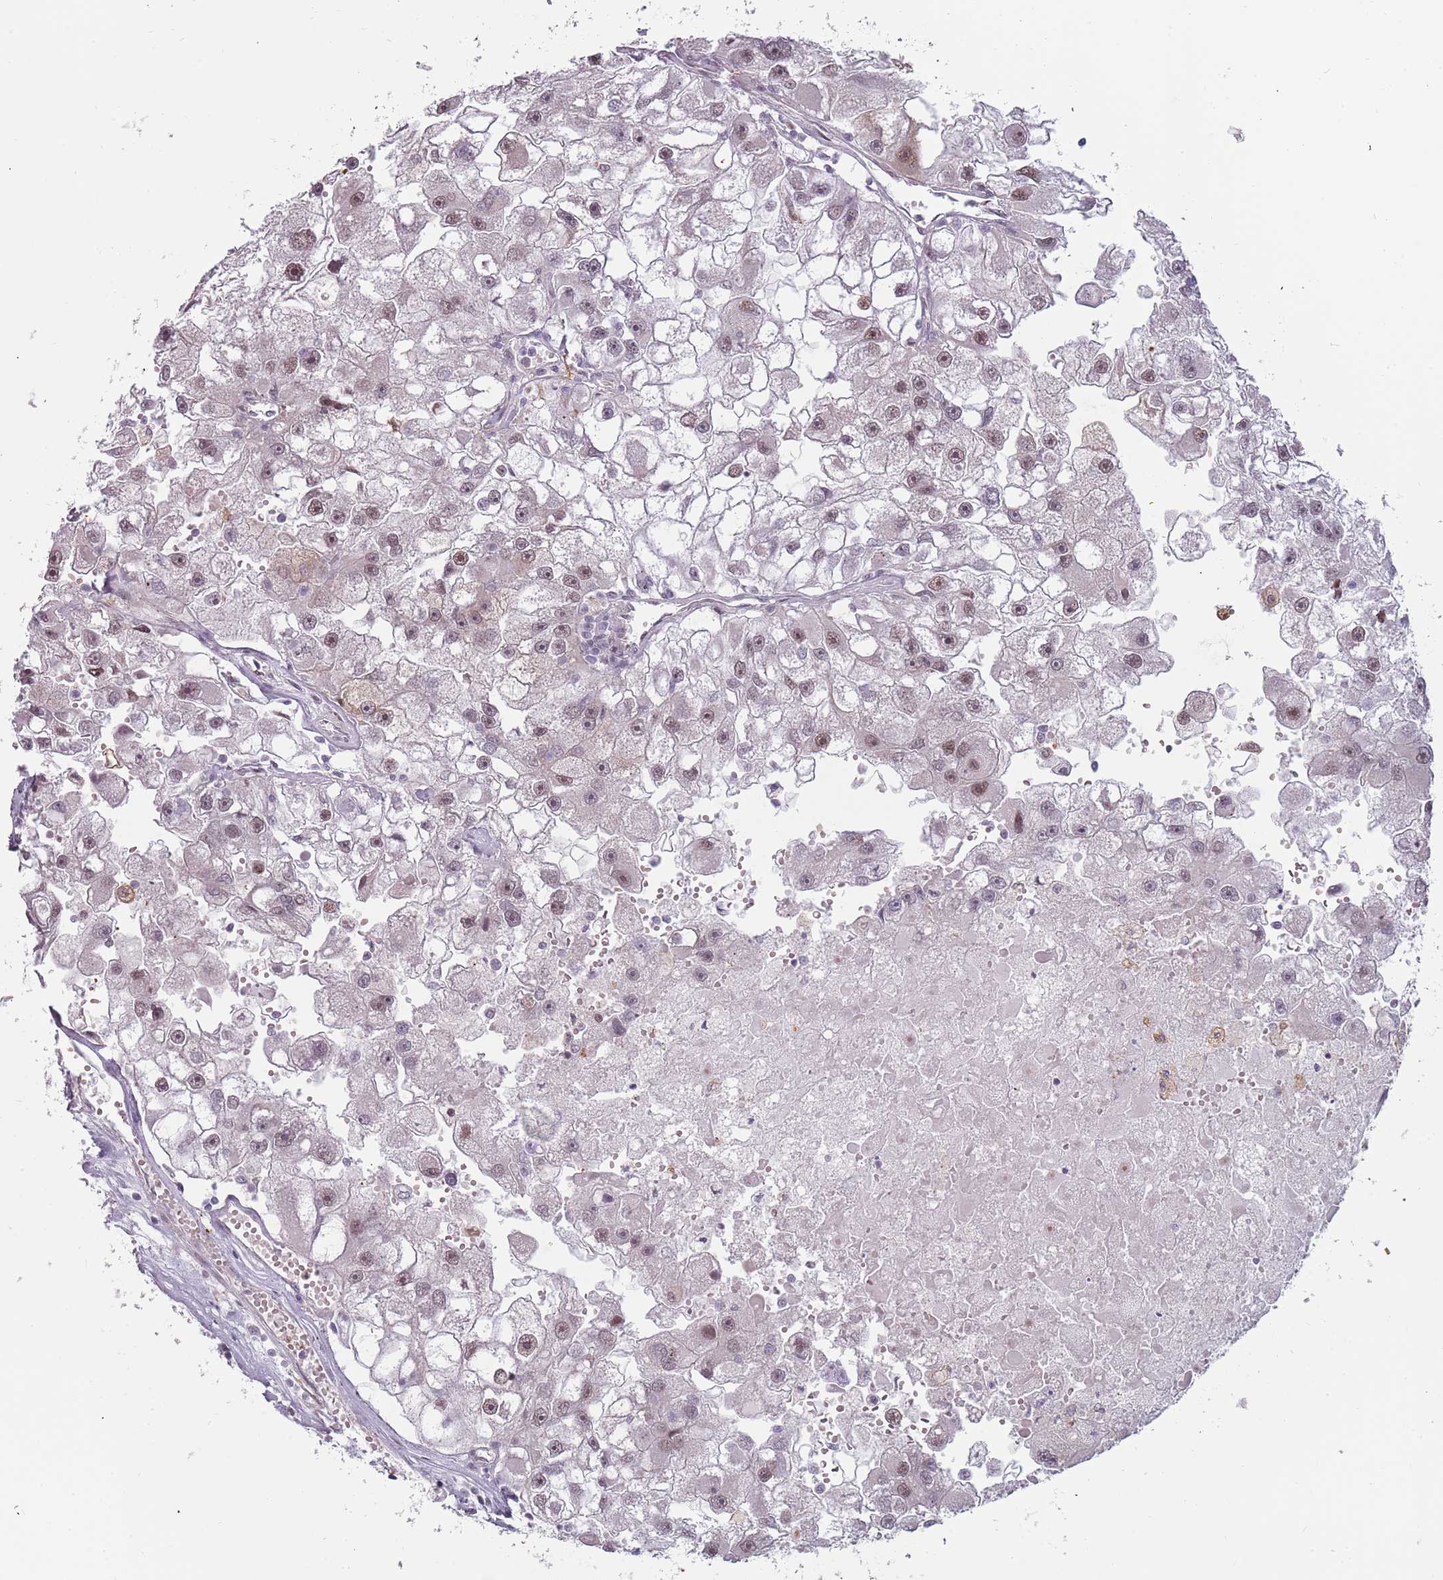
{"staining": {"intensity": "moderate", "quantity": ">75%", "location": "nuclear"}, "tissue": "renal cancer", "cell_type": "Tumor cells", "image_type": "cancer", "snomed": [{"axis": "morphology", "description": "Adenocarcinoma, NOS"}, {"axis": "topography", "description": "Kidney"}], "caption": "Adenocarcinoma (renal) tissue shows moderate nuclear staining in about >75% of tumor cells, visualized by immunohistochemistry.", "gene": "REXO4", "patient": {"sex": "male", "age": 63}}